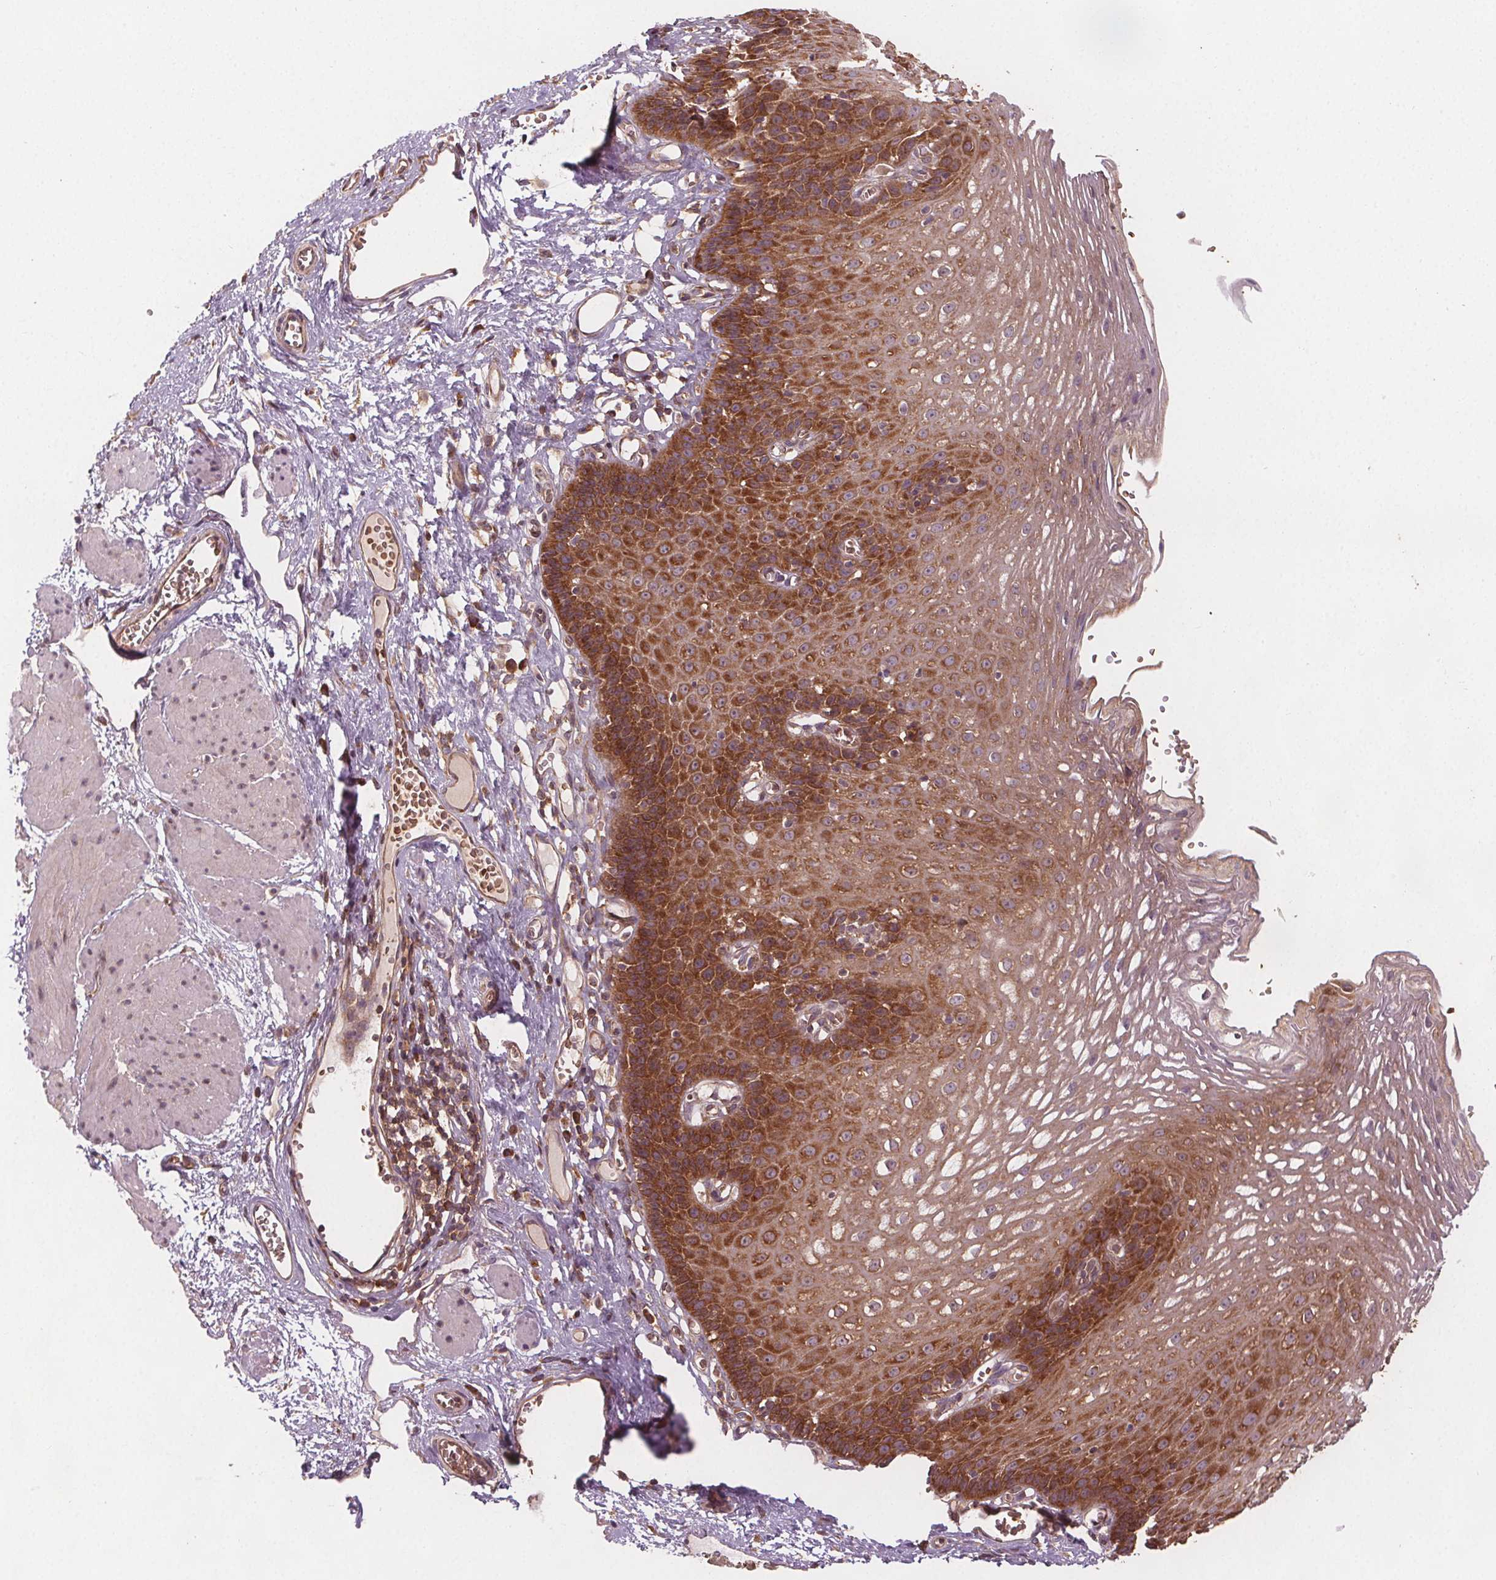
{"staining": {"intensity": "strong", "quantity": "25%-75%", "location": "cytoplasmic/membranous"}, "tissue": "esophagus", "cell_type": "Squamous epithelial cells", "image_type": "normal", "snomed": [{"axis": "morphology", "description": "Normal tissue, NOS"}, {"axis": "topography", "description": "Esophagus"}], "caption": "Strong cytoplasmic/membranous positivity for a protein is present in about 25%-75% of squamous epithelial cells of benign esophagus using IHC.", "gene": "EIF3D", "patient": {"sex": "male", "age": 72}}